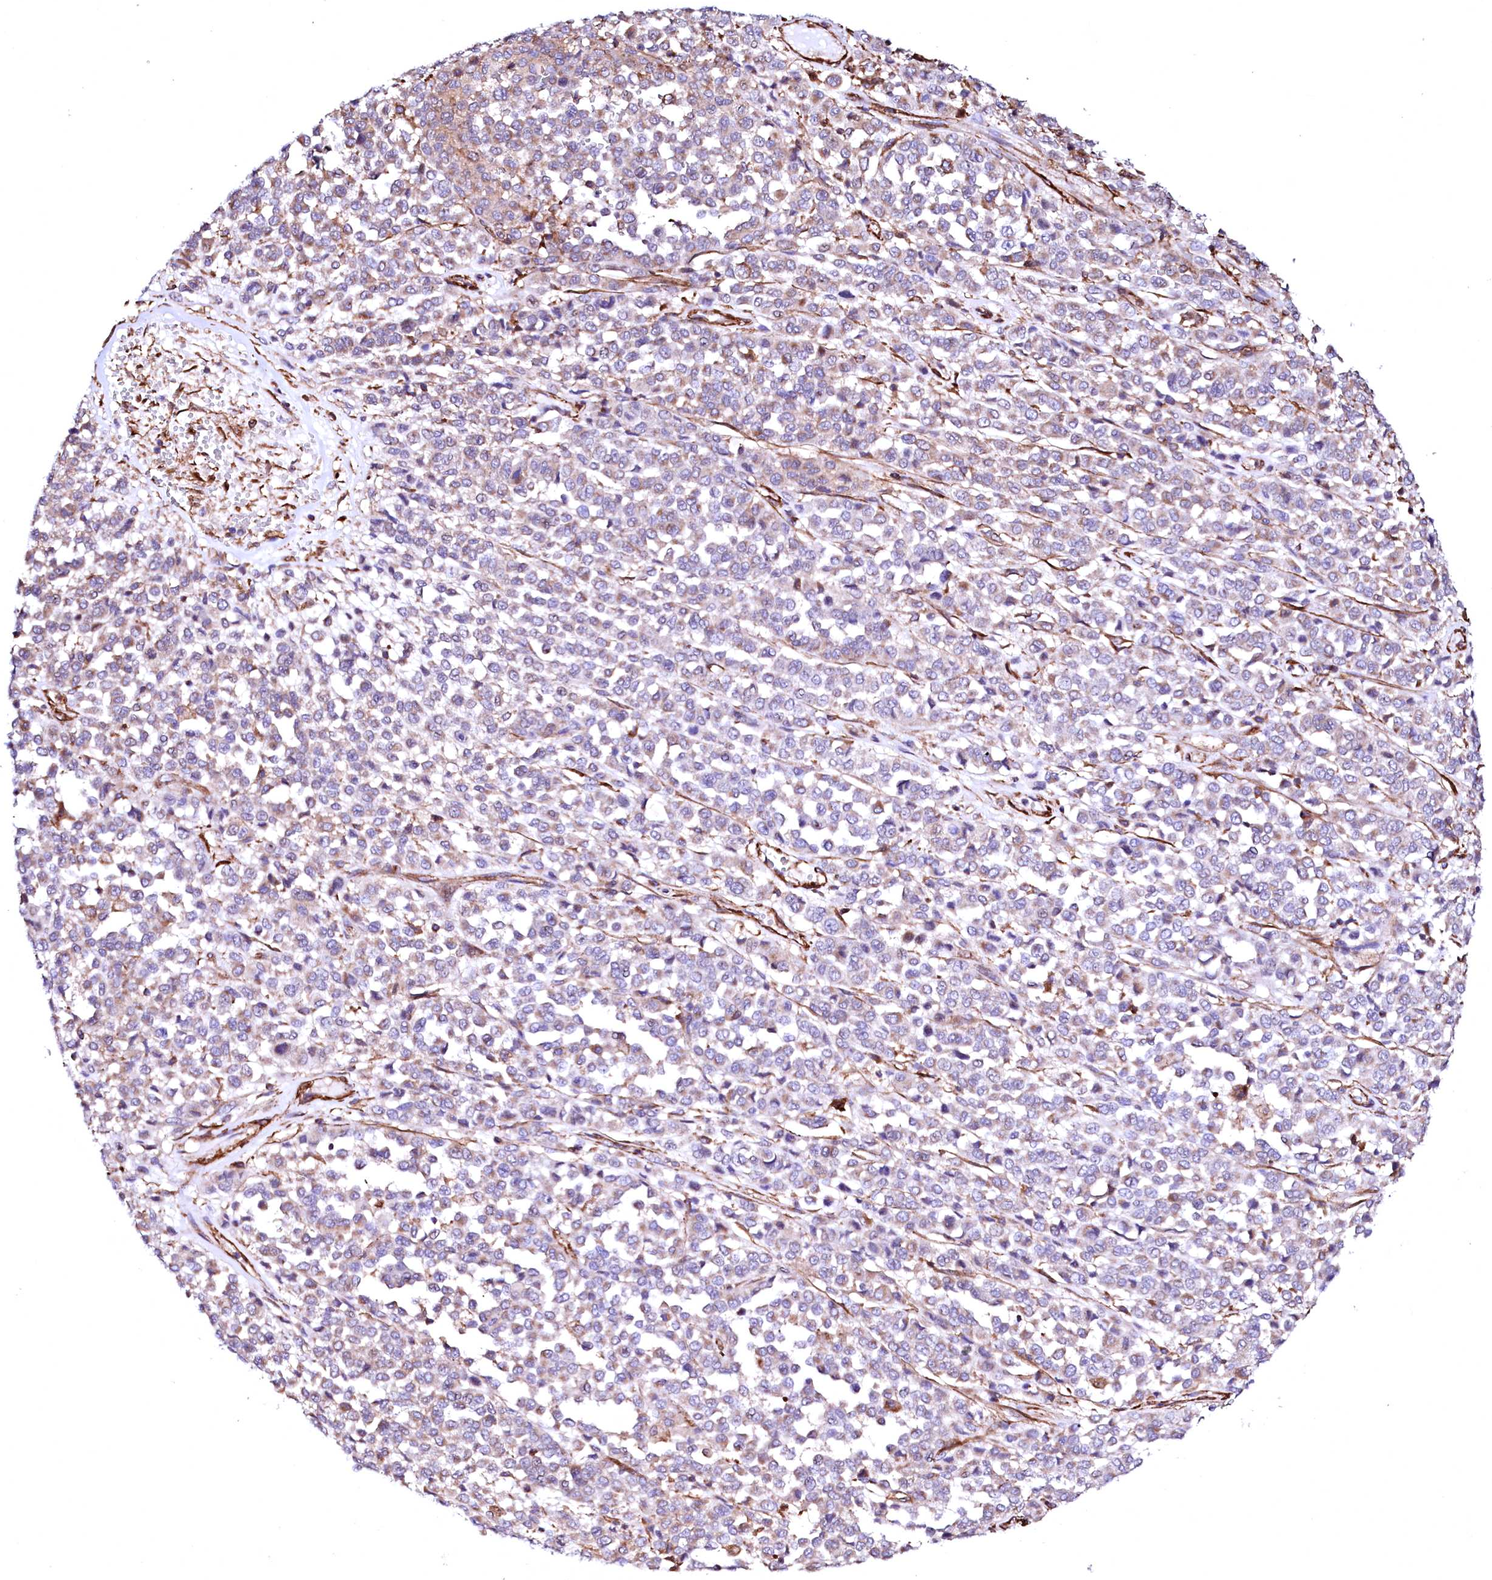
{"staining": {"intensity": "weak", "quantity": "<25%", "location": "cytoplasmic/membranous"}, "tissue": "melanoma", "cell_type": "Tumor cells", "image_type": "cancer", "snomed": [{"axis": "morphology", "description": "Malignant melanoma, Metastatic site"}, {"axis": "topography", "description": "Pancreas"}], "caption": "DAB immunohistochemical staining of human melanoma displays no significant expression in tumor cells.", "gene": "GPR176", "patient": {"sex": "female", "age": 30}}